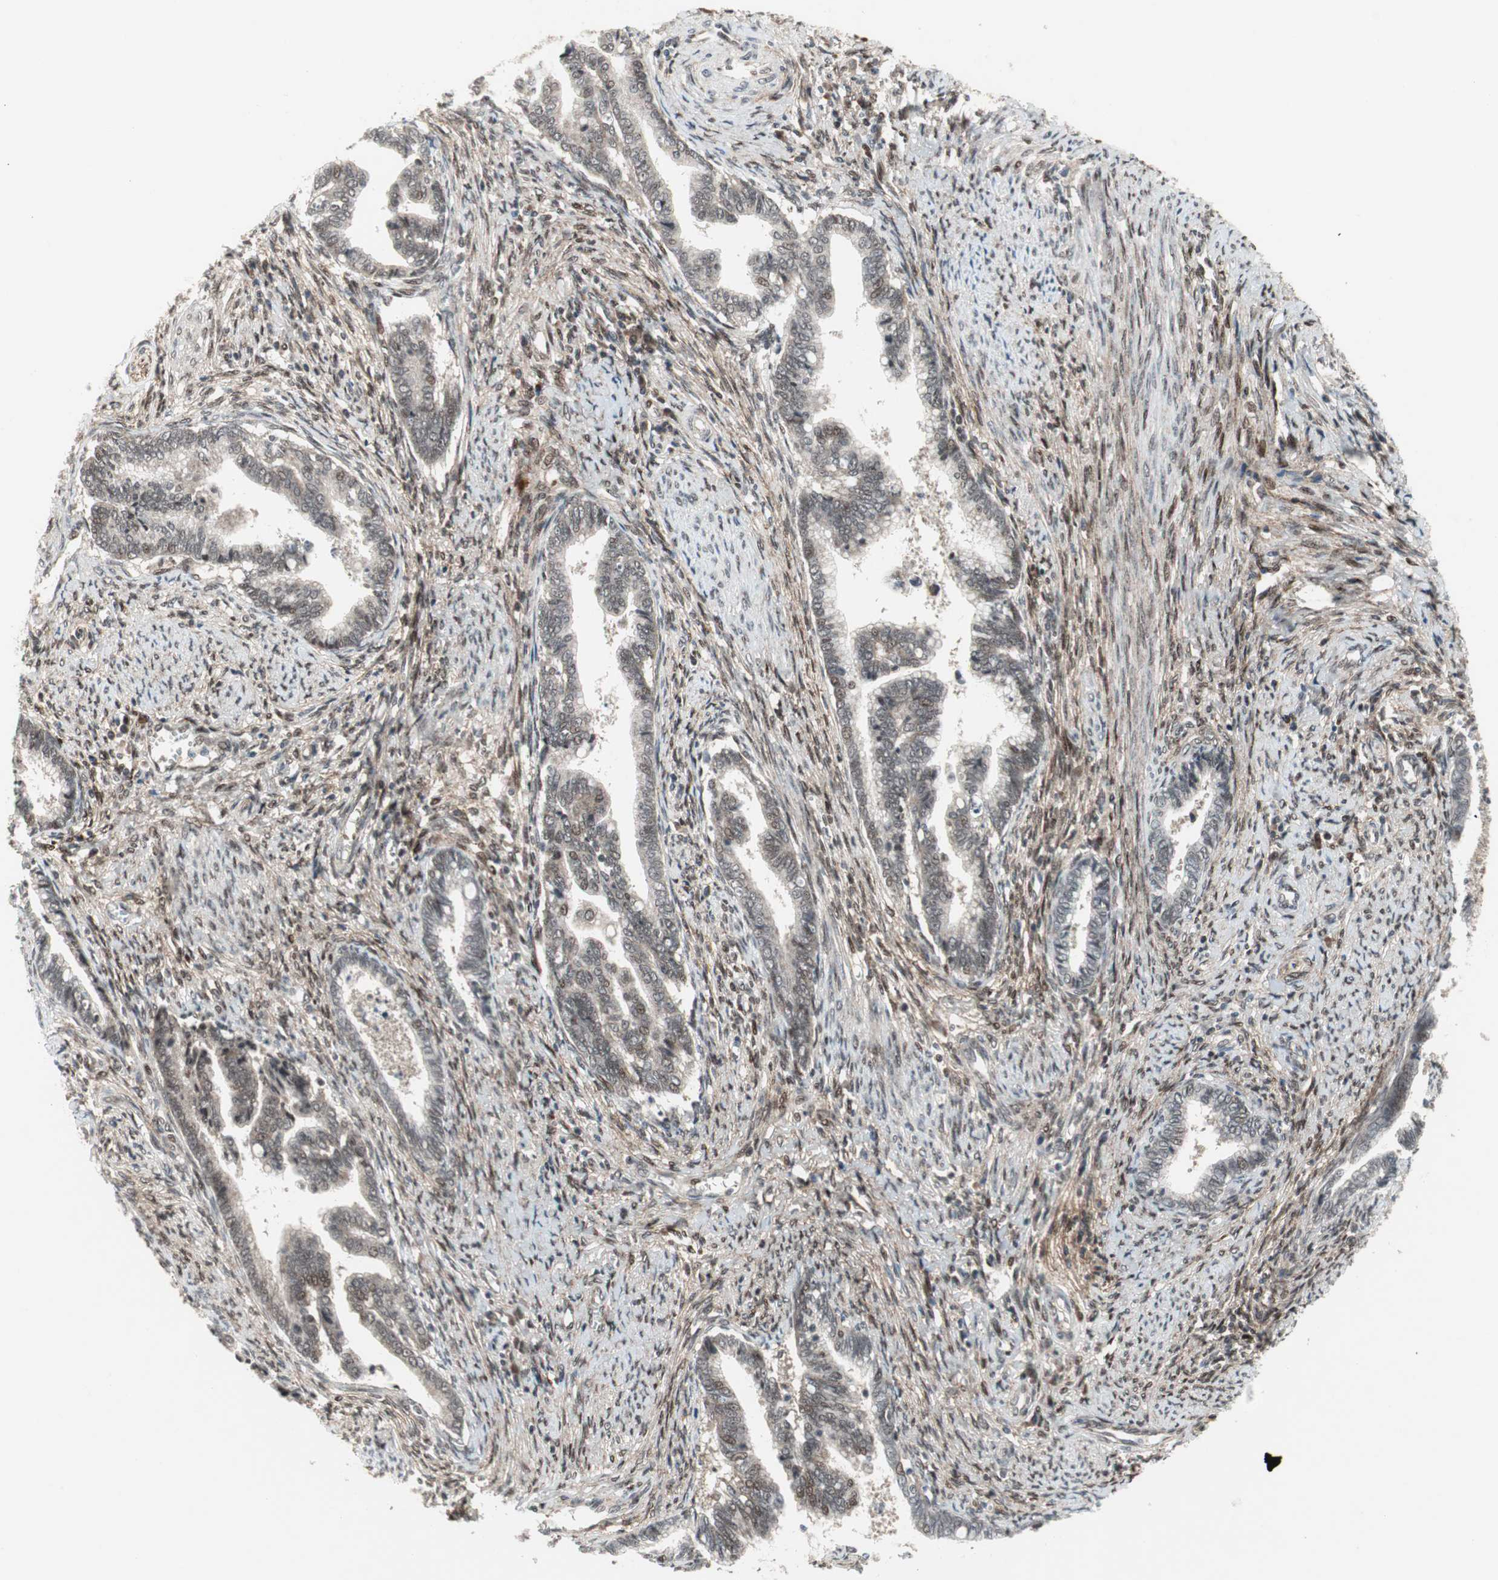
{"staining": {"intensity": "weak", "quantity": ">75%", "location": "nuclear"}, "tissue": "cervical cancer", "cell_type": "Tumor cells", "image_type": "cancer", "snomed": [{"axis": "morphology", "description": "Adenocarcinoma, NOS"}, {"axis": "topography", "description": "Cervix"}], "caption": "Weak nuclear protein staining is present in about >75% of tumor cells in cervical cancer. The staining was performed using DAB, with brown indicating positive protein expression. Nuclei are stained blue with hematoxylin.", "gene": "TCF12", "patient": {"sex": "female", "age": 44}}